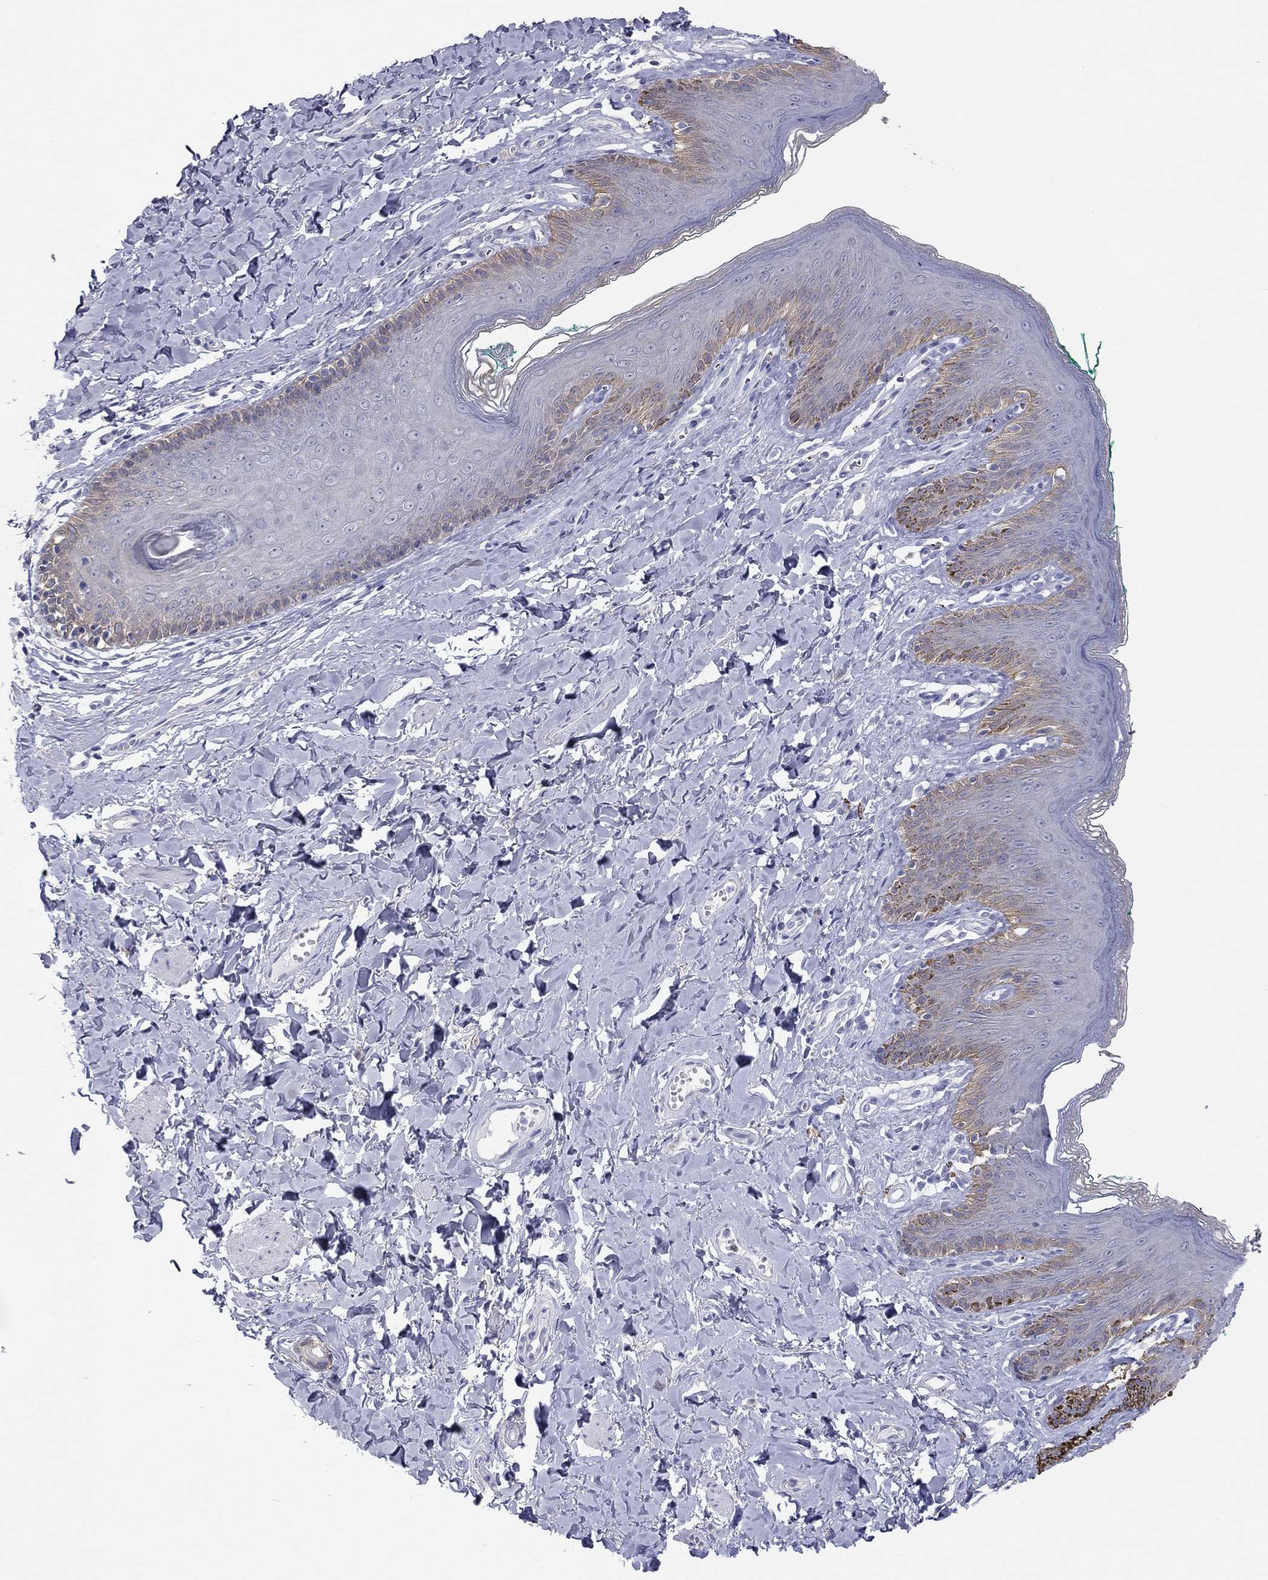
{"staining": {"intensity": "negative", "quantity": "none", "location": "none"}, "tissue": "skin", "cell_type": "Epidermal cells", "image_type": "normal", "snomed": [{"axis": "morphology", "description": "Normal tissue, NOS"}, {"axis": "topography", "description": "Vulva"}], "caption": "Immunohistochemistry micrograph of unremarkable skin stained for a protein (brown), which reveals no positivity in epidermal cells.", "gene": "AK8", "patient": {"sex": "female", "age": 66}}